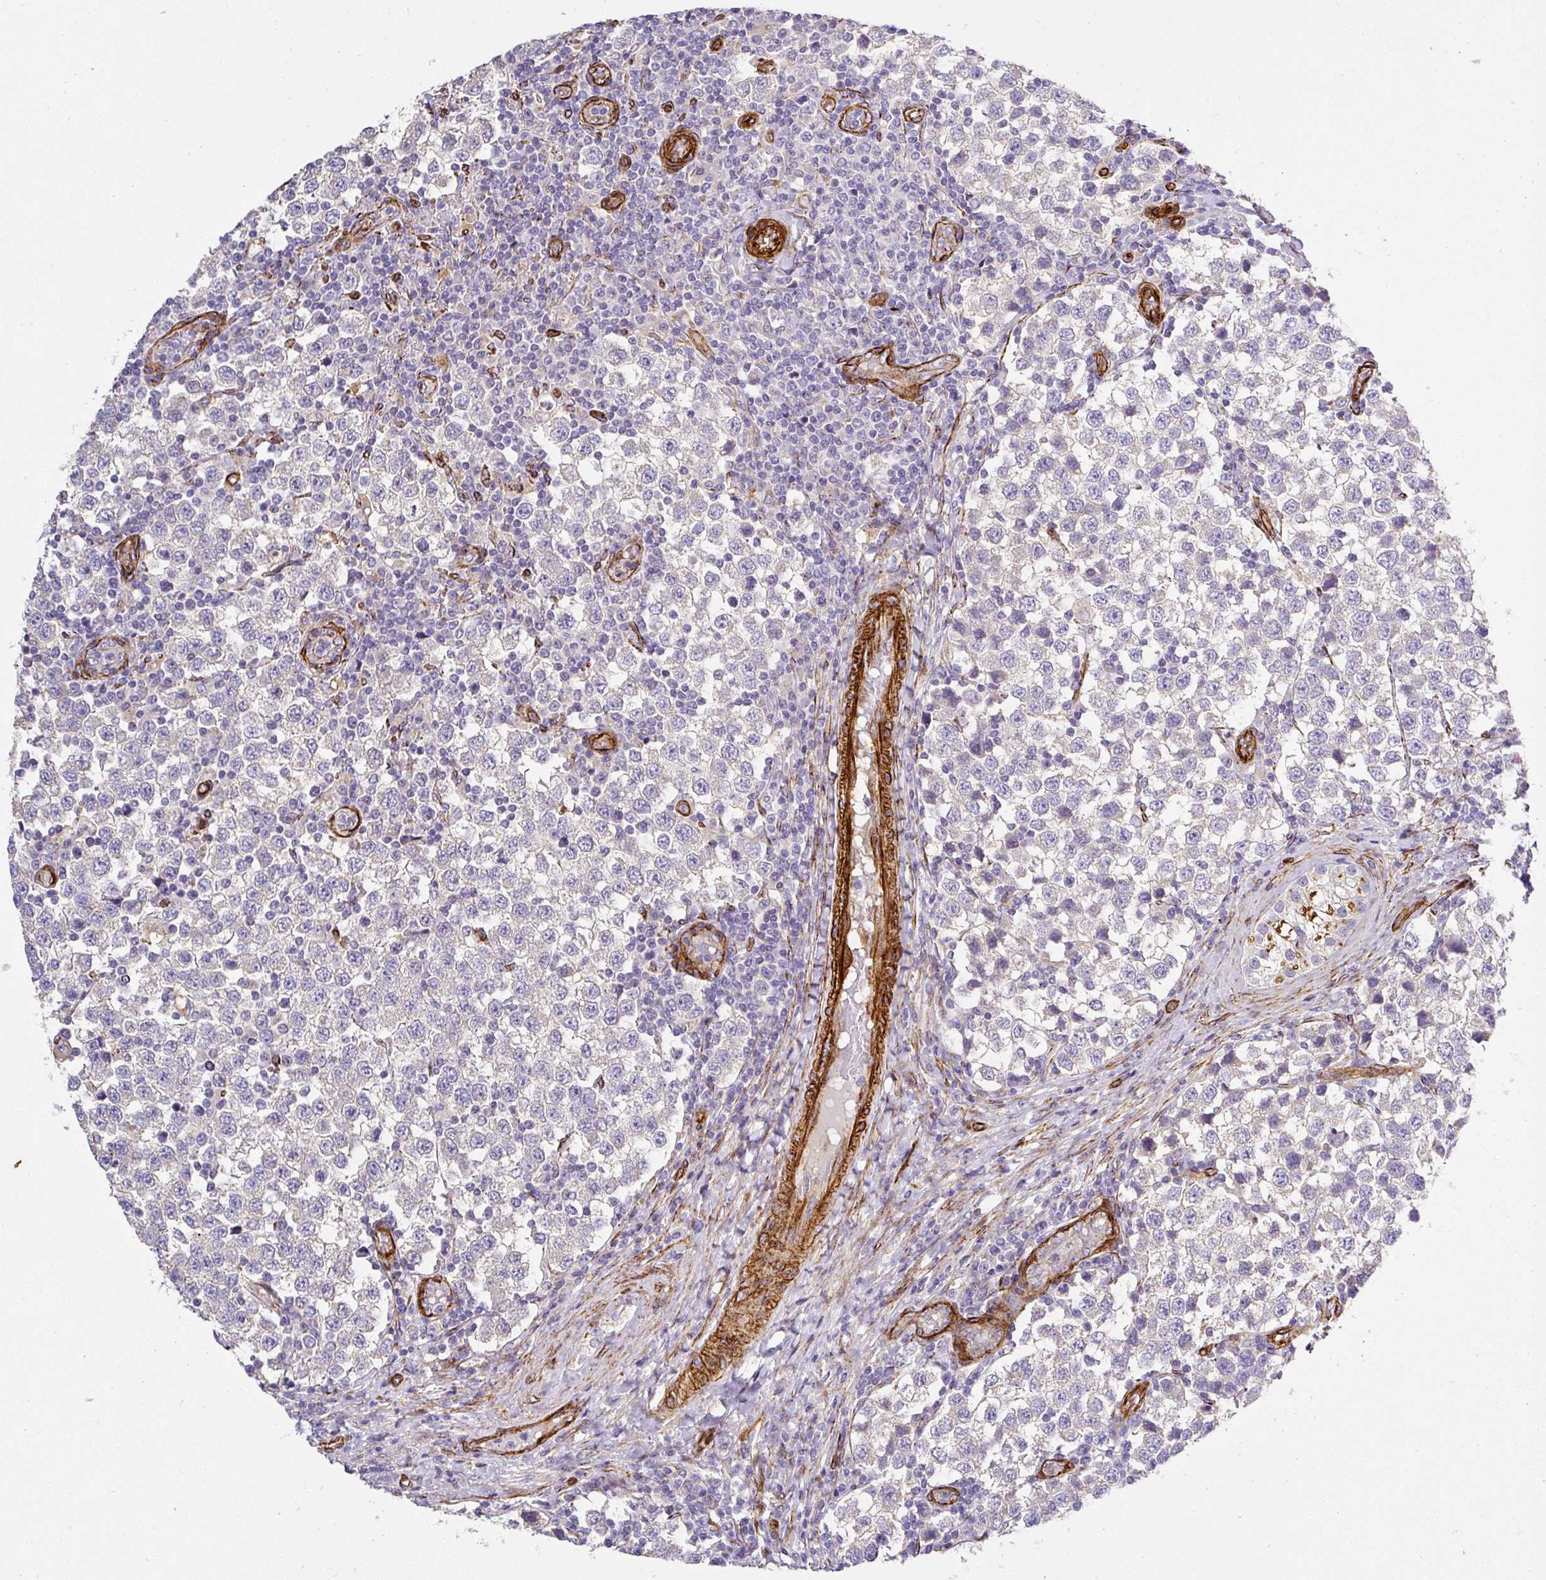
{"staining": {"intensity": "negative", "quantity": "none", "location": "none"}, "tissue": "testis cancer", "cell_type": "Tumor cells", "image_type": "cancer", "snomed": [{"axis": "morphology", "description": "Seminoma, NOS"}, {"axis": "topography", "description": "Testis"}], "caption": "Immunohistochemical staining of testis cancer (seminoma) reveals no significant expression in tumor cells.", "gene": "SLC25A17", "patient": {"sex": "male", "age": 34}}